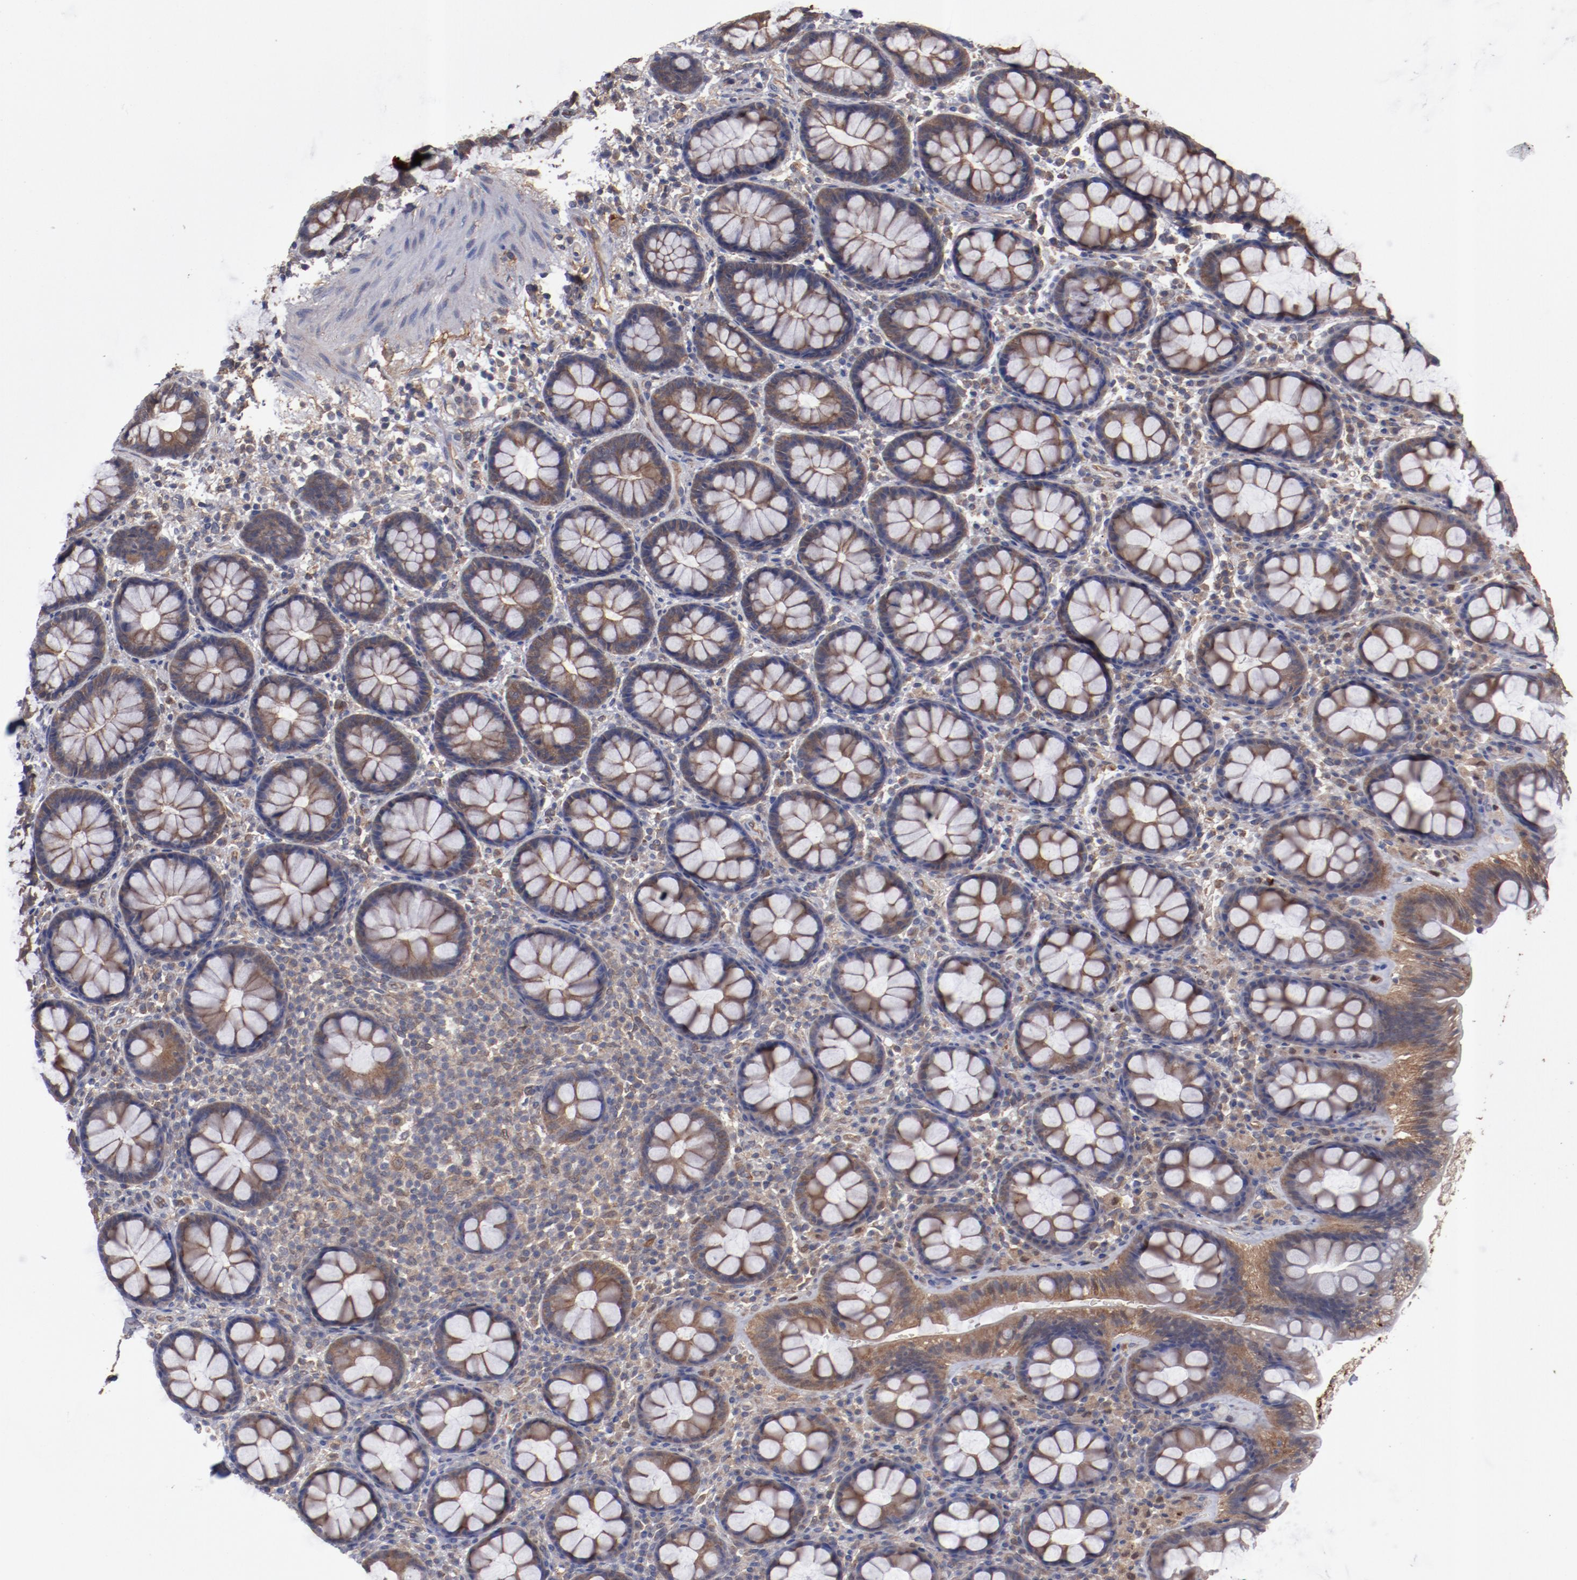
{"staining": {"intensity": "moderate", "quantity": ">75%", "location": "cytoplasmic/membranous"}, "tissue": "rectum", "cell_type": "Glandular cells", "image_type": "normal", "snomed": [{"axis": "morphology", "description": "Normal tissue, NOS"}, {"axis": "topography", "description": "Rectum"}], "caption": "Rectum stained for a protein (brown) demonstrates moderate cytoplasmic/membranous positive positivity in approximately >75% of glandular cells.", "gene": "DNAAF2", "patient": {"sex": "male", "age": 92}}